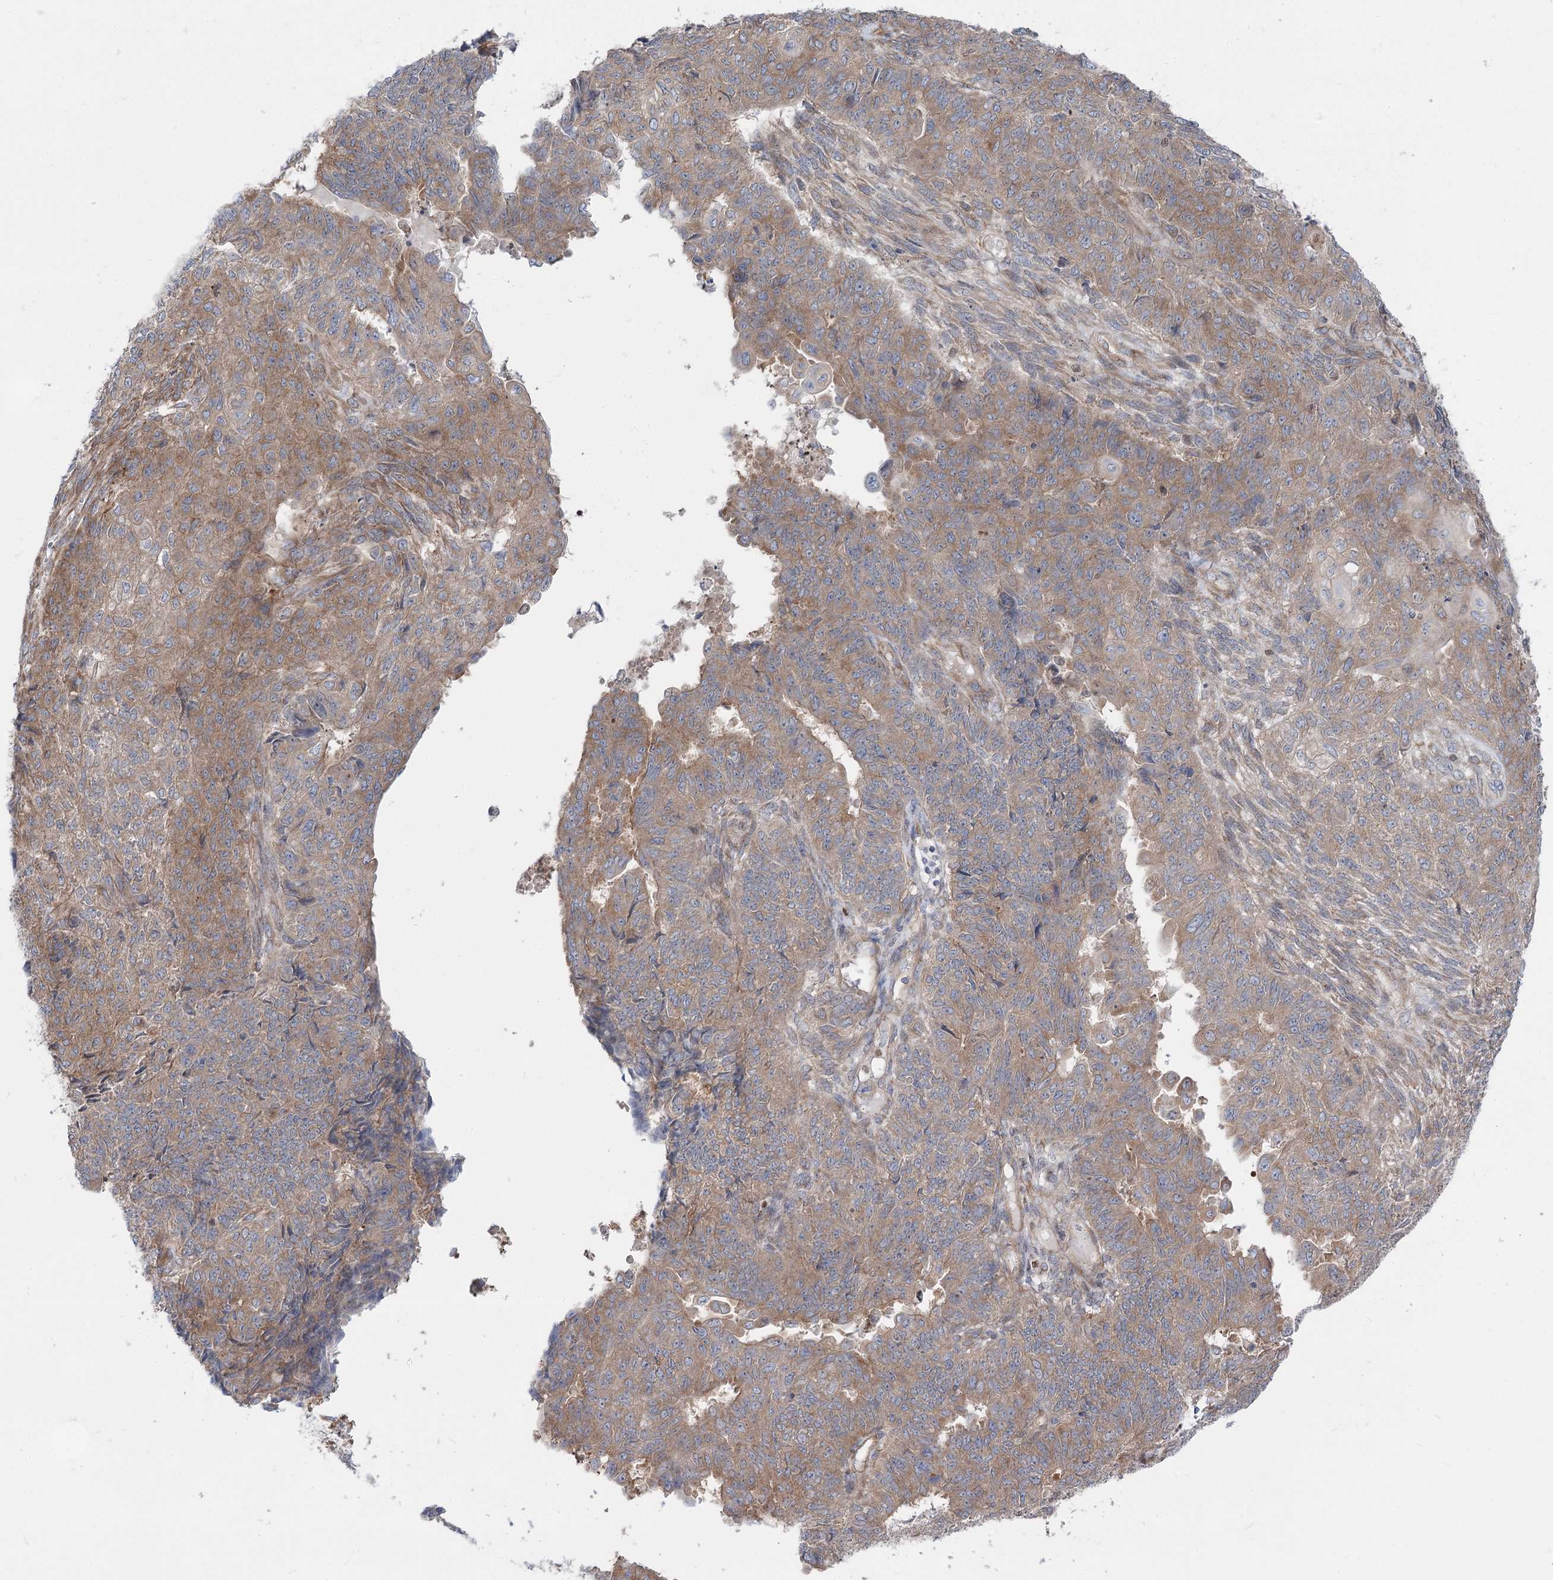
{"staining": {"intensity": "moderate", "quantity": ">75%", "location": "cytoplasmic/membranous"}, "tissue": "endometrial cancer", "cell_type": "Tumor cells", "image_type": "cancer", "snomed": [{"axis": "morphology", "description": "Adenocarcinoma, NOS"}, {"axis": "topography", "description": "Endometrium"}], "caption": "Human endometrial cancer (adenocarcinoma) stained with a protein marker demonstrates moderate staining in tumor cells.", "gene": "SCN11A", "patient": {"sex": "female", "age": 32}}